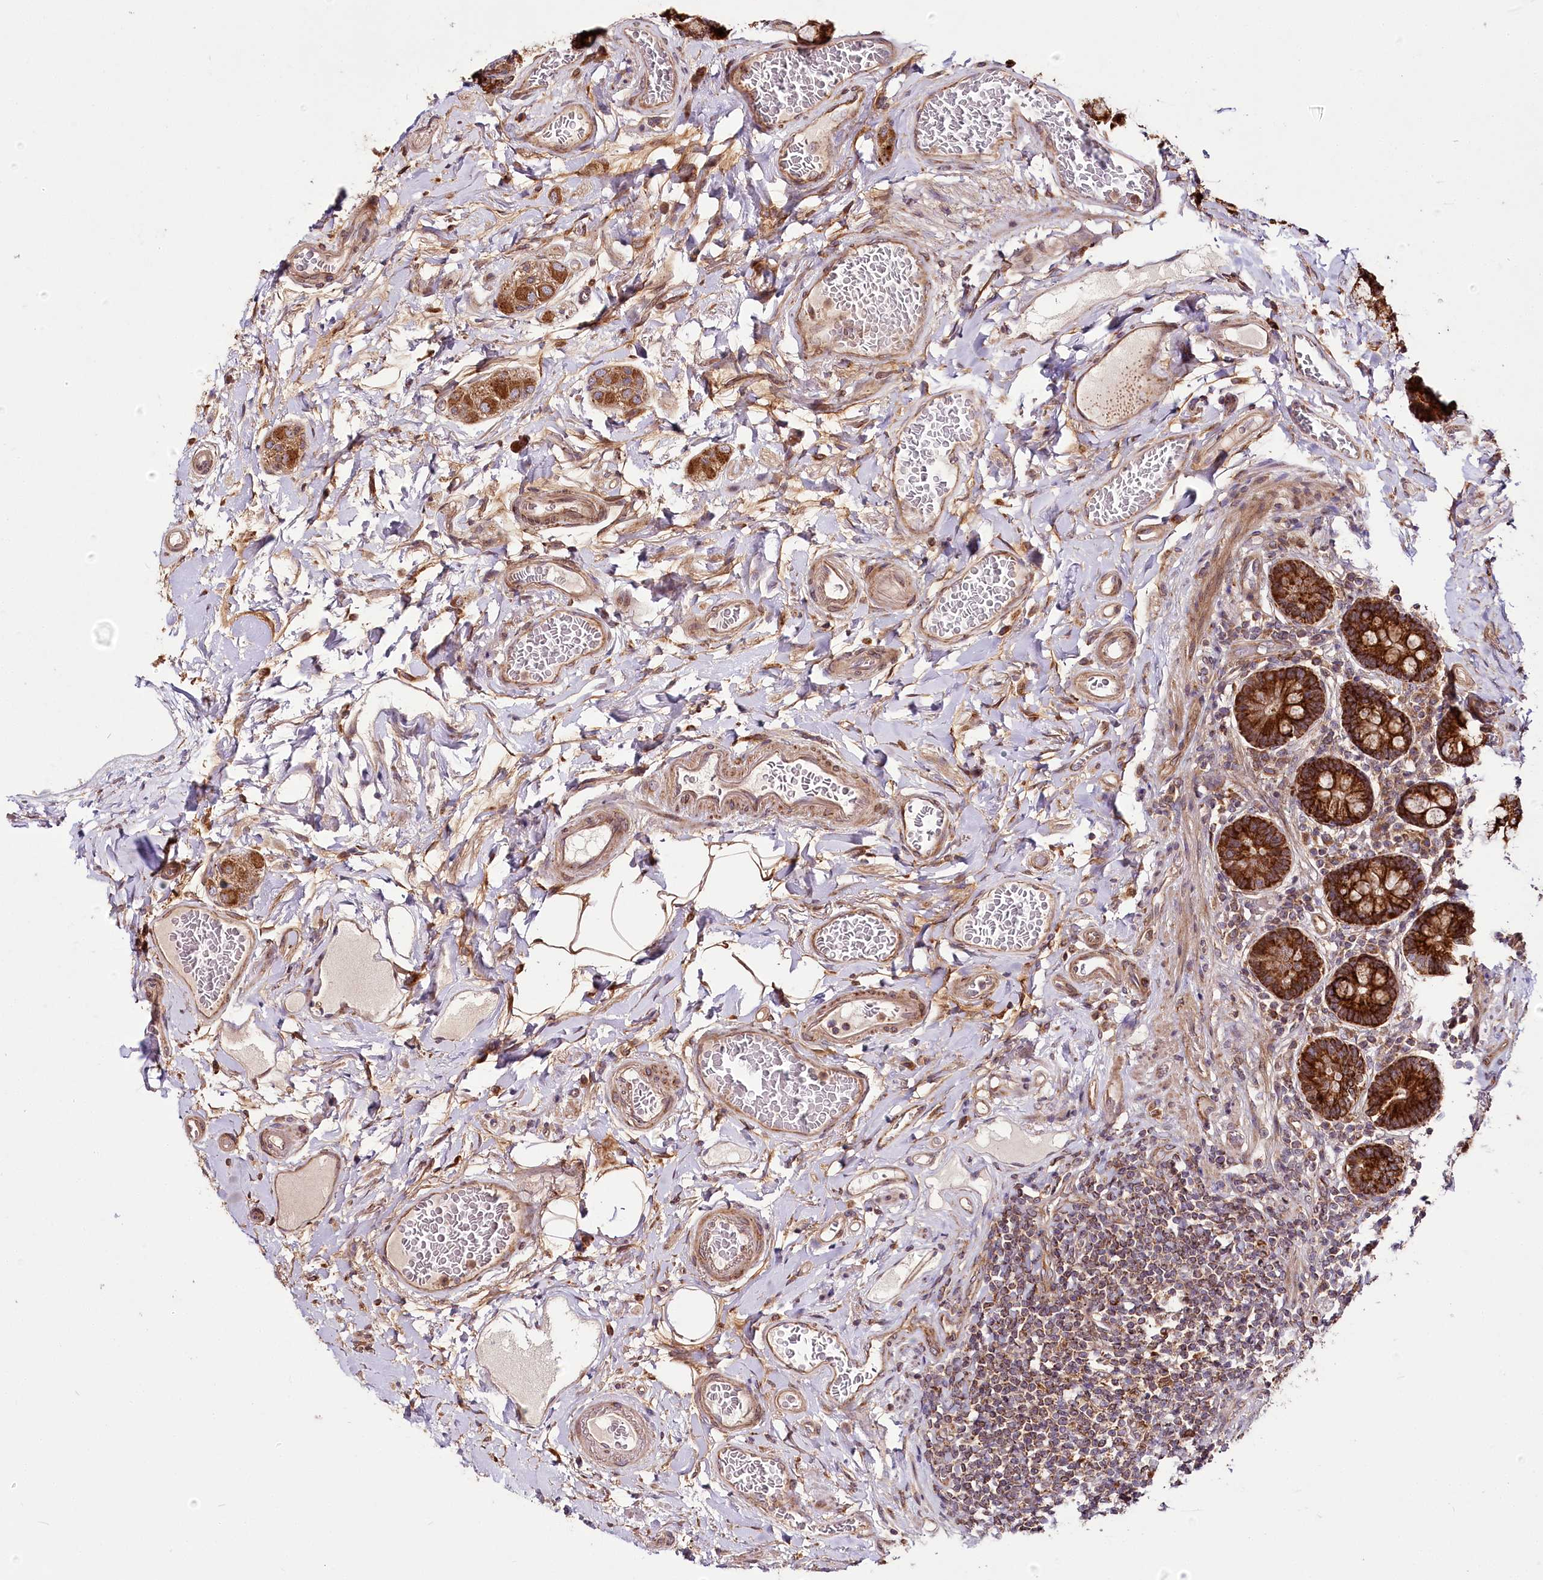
{"staining": {"intensity": "strong", "quantity": ">75%", "location": "cytoplasmic/membranous"}, "tissue": "small intestine", "cell_type": "Glandular cells", "image_type": "normal", "snomed": [{"axis": "morphology", "description": "Normal tissue, NOS"}, {"axis": "topography", "description": "Small intestine"}], "caption": "This image displays IHC staining of benign small intestine, with high strong cytoplasmic/membranous staining in approximately >75% of glandular cells.", "gene": "RAB7A", "patient": {"sex": "female", "age": 64}}